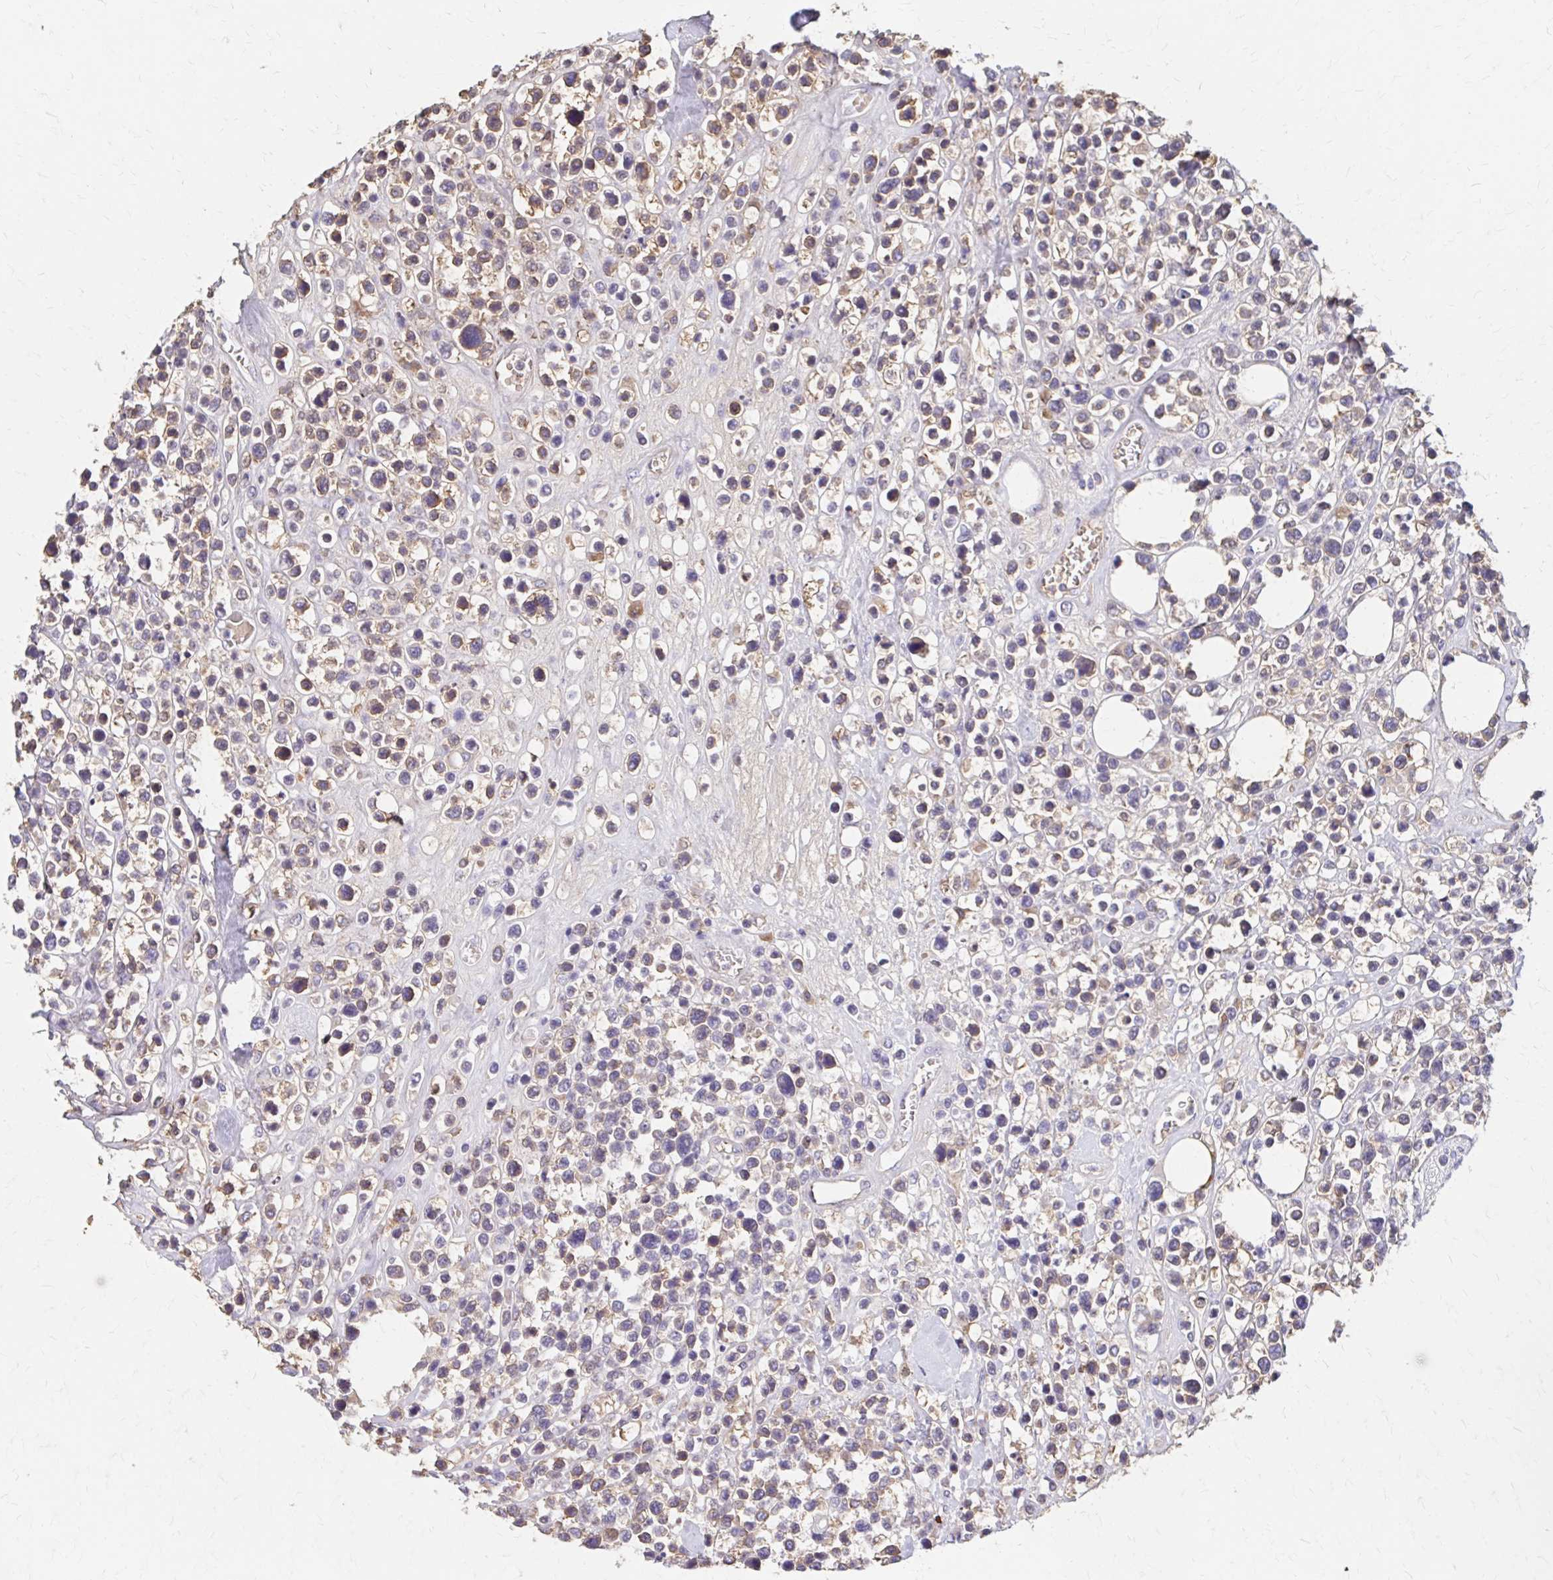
{"staining": {"intensity": "weak", "quantity": "<25%", "location": "cytoplasmic/membranous"}, "tissue": "lymphoma", "cell_type": "Tumor cells", "image_type": "cancer", "snomed": [{"axis": "morphology", "description": "Malignant lymphoma, non-Hodgkin's type, Low grade"}, {"axis": "topography", "description": "Lymph node"}], "caption": "DAB (3,3'-diaminobenzidine) immunohistochemical staining of malignant lymphoma, non-Hodgkin's type (low-grade) demonstrates no significant expression in tumor cells.", "gene": "HMGCS2", "patient": {"sex": "male", "age": 60}}